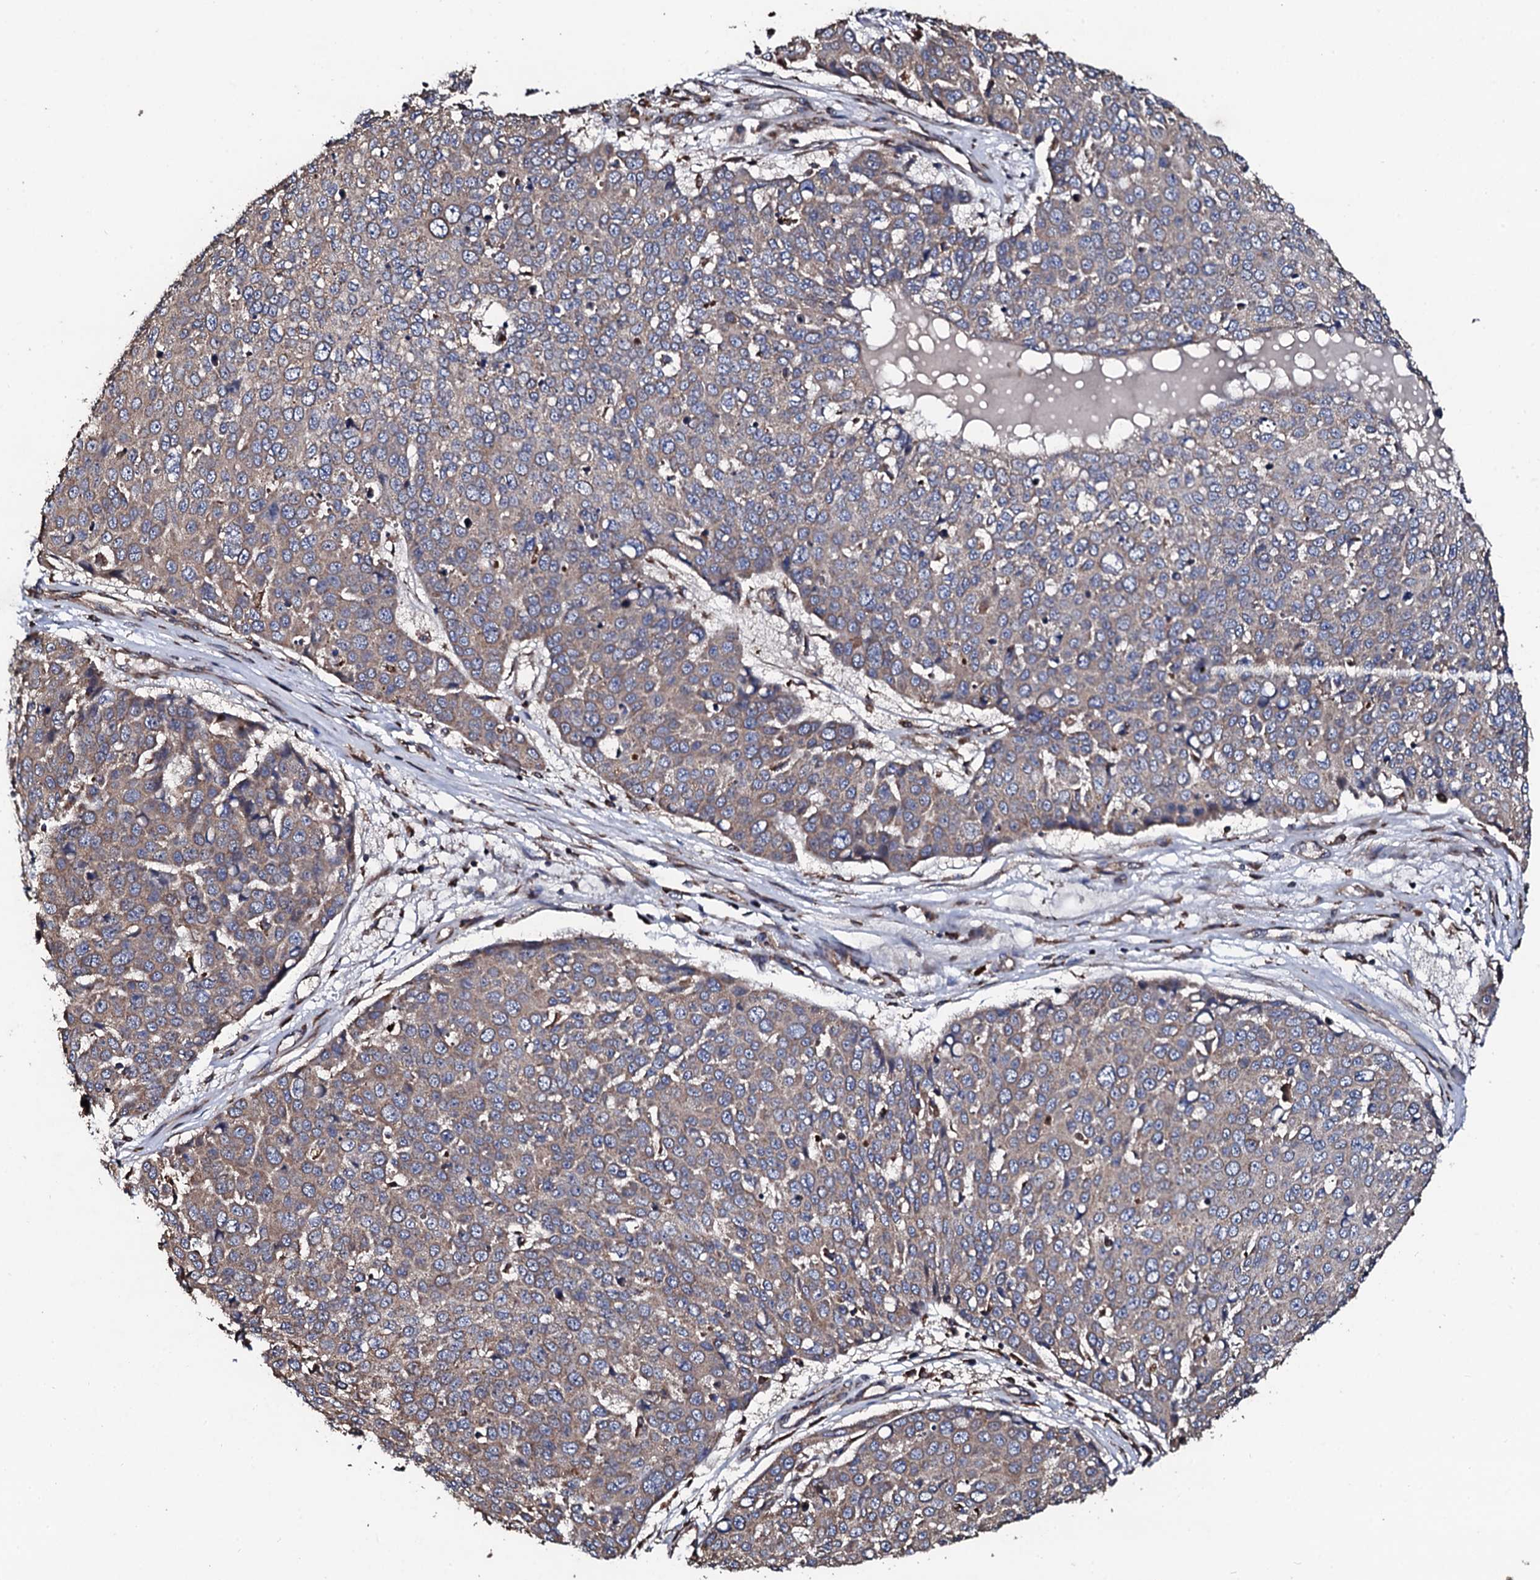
{"staining": {"intensity": "weak", "quantity": ">75%", "location": "cytoplasmic/membranous"}, "tissue": "skin cancer", "cell_type": "Tumor cells", "image_type": "cancer", "snomed": [{"axis": "morphology", "description": "Squamous cell carcinoma, NOS"}, {"axis": "topography", "description": "Skin"}], "caption": "Tumor cells show weak cytoplasmic/membranous positivity in about >75% of cells in skin squamous cell carcinoma. (Brightfield microscopy of DAB IHC at high magnification).", "gene": "CKAP5", "patient": {"sex": "male", "age": 71}}